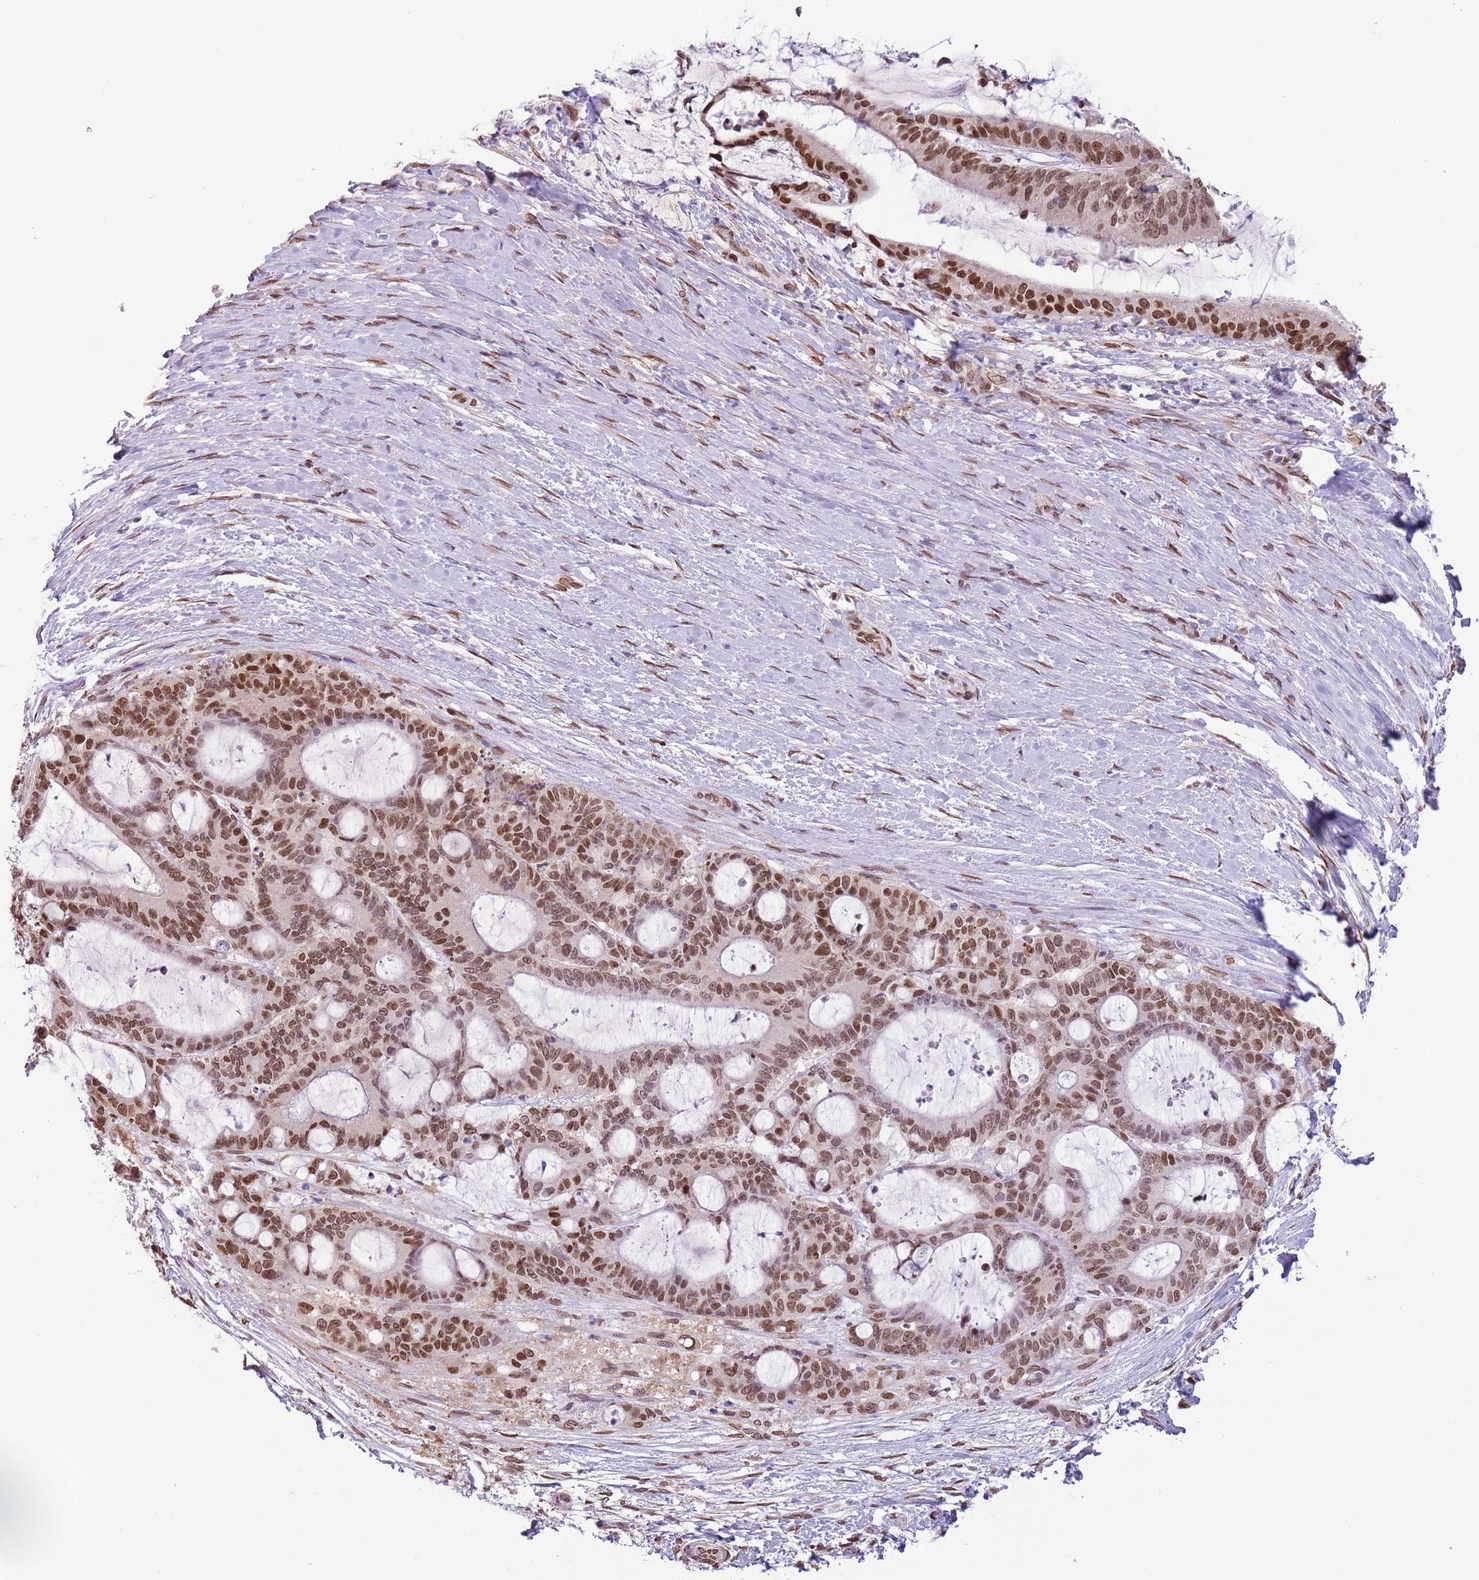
{"staining": {"intensity": "moderate", "quantity": ">75%", "location": "cytoplasmic/membranous,nuclear"}, "tissue": "liver cancer", "cell_type": "Tumor cells", "image_type": "cancer", "snomed": [{"axis": "morphology", "description": "Normal tissue, NOS"}, {"axis": "morphology", "description": "Cholangiocarcinoma"}, {"axis": "topography", "description": "Liver"}, {"axis": "topography", "description": "Peripheral nerve tissue"}], "caption": "Cholangiocarcinoma (liver) was stained to show a protein in brown. There is medium levels of moderate cytoplasmic/membranous and nuclear staining in about >75% of tumor cells.", "gene": "ZGLP1", "patient": {"sex": "female", "age": 73}}